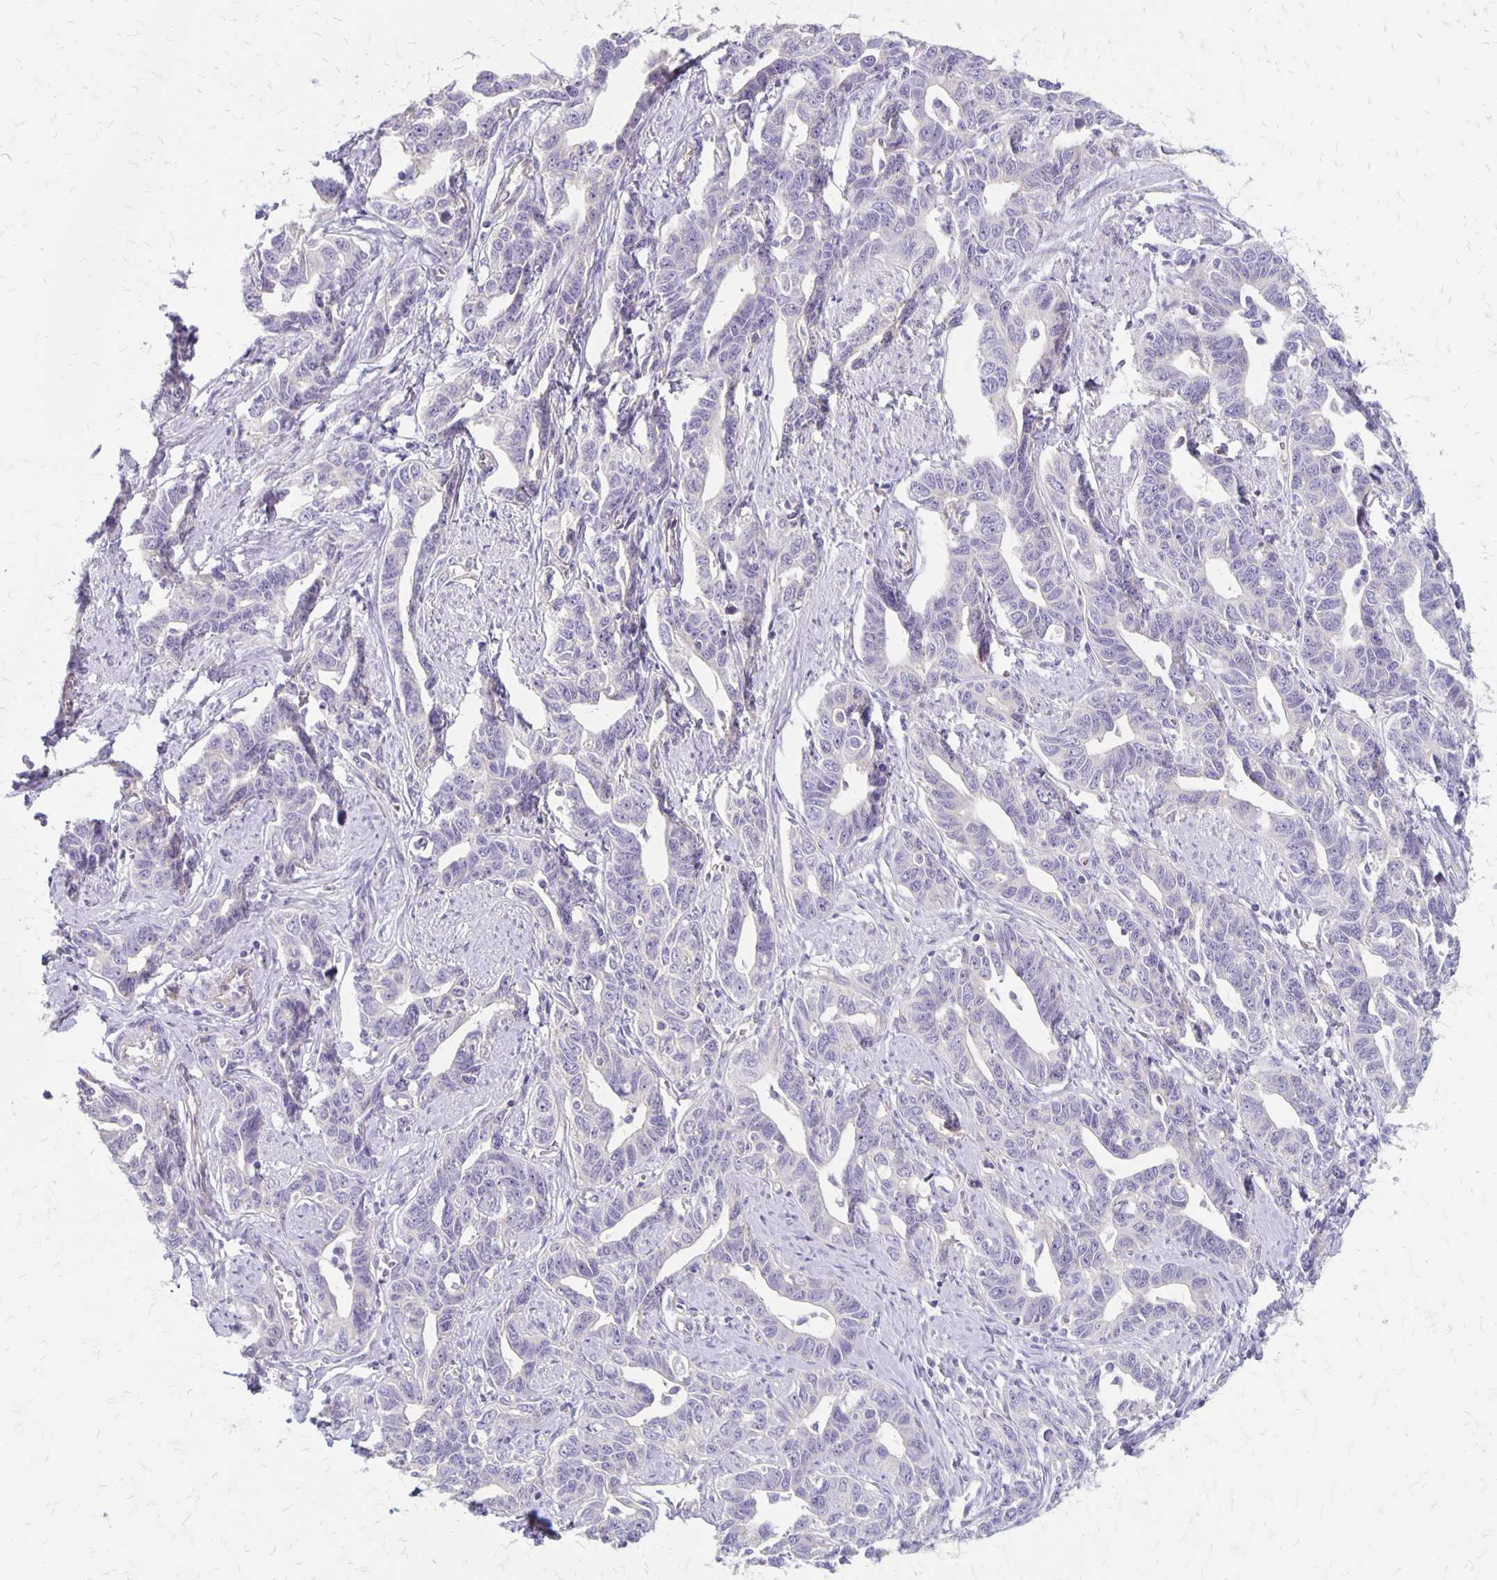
{"staining": {"intensity": "negative", "quantity": "none", "location": "none"}, "tissue": "ovarian cancer", "cell_type": "Tumor cells", "image_type": "cancer", "snomed": [{"axis": "morphology", "description": "Cystadenocarcinoma, serous, NOS"}, {"axis": "topography", "description": "Ovary"}], "caption": "Ovarian cancer stained for a protein using IHC shows no staining tumor cells.", "gene": "HOMER1", "patient": {"sex": "female", "age": 69}}